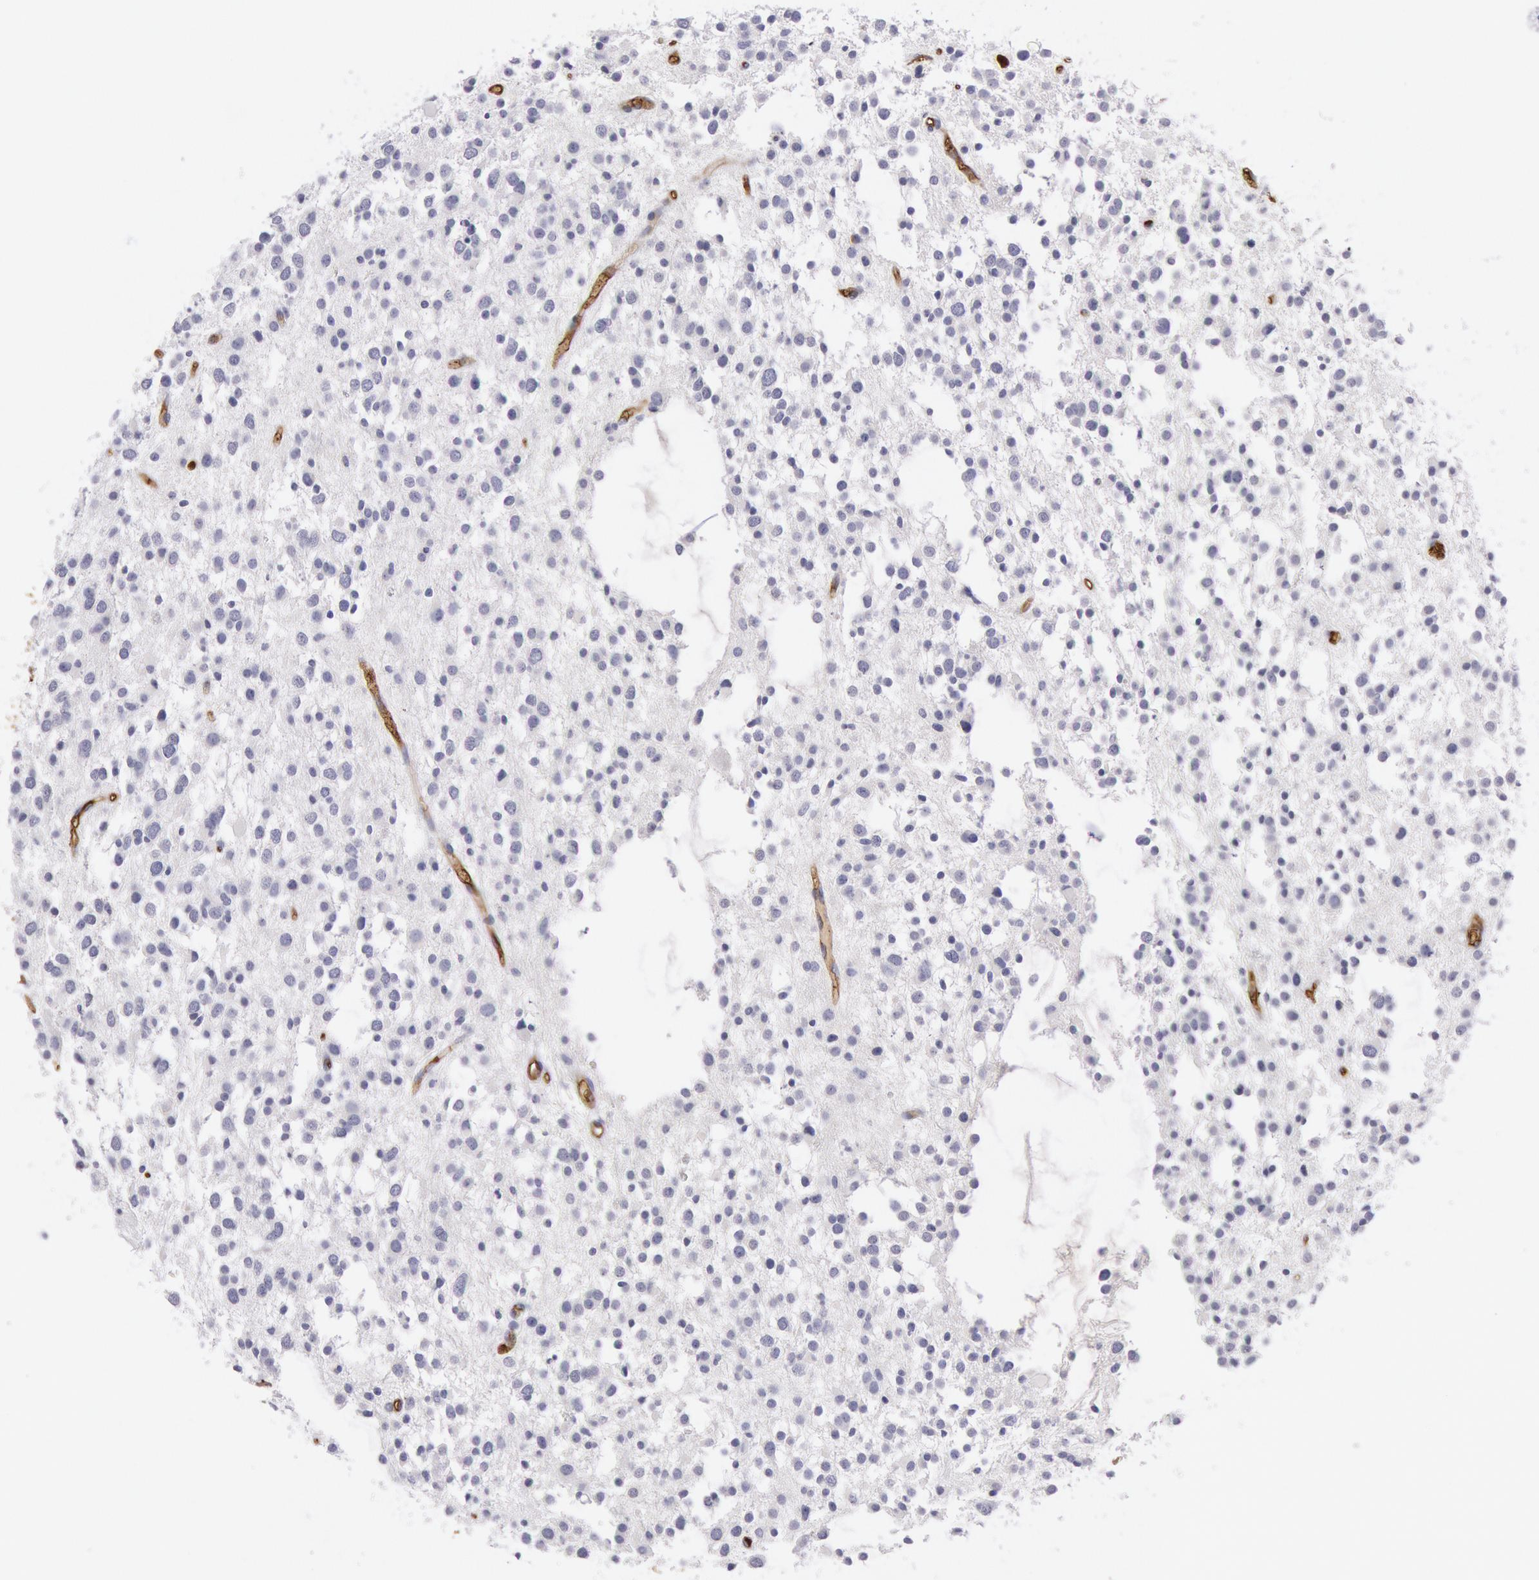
{"staining": {"intensity": "negative", "quantity": "none", "location": "none"}, "tissue": "glioma", "cell_type": "Tumor cells", "image_type": "cancer", "snomed": [{"axis": "morphology", "description": "Glioma, malignant, Low grade"}, {"axis": "topography", "description": "Brain"}], "caption": "IHC histopathology image of neoplastic tissue: malignant low-grade glioma stained with DAB (3,3'-diaminobenzidine) demonstrates no significant protein expression in tumor cells. (Stains: DAB (3,3'-diaminobenzidine) immunohistochemistry with hematoxylin counter stain, Microscopy: brightfield microscopy at high magnification).", "gene": "IGHA1", "patient": {"sex": "female", "age": 36}}